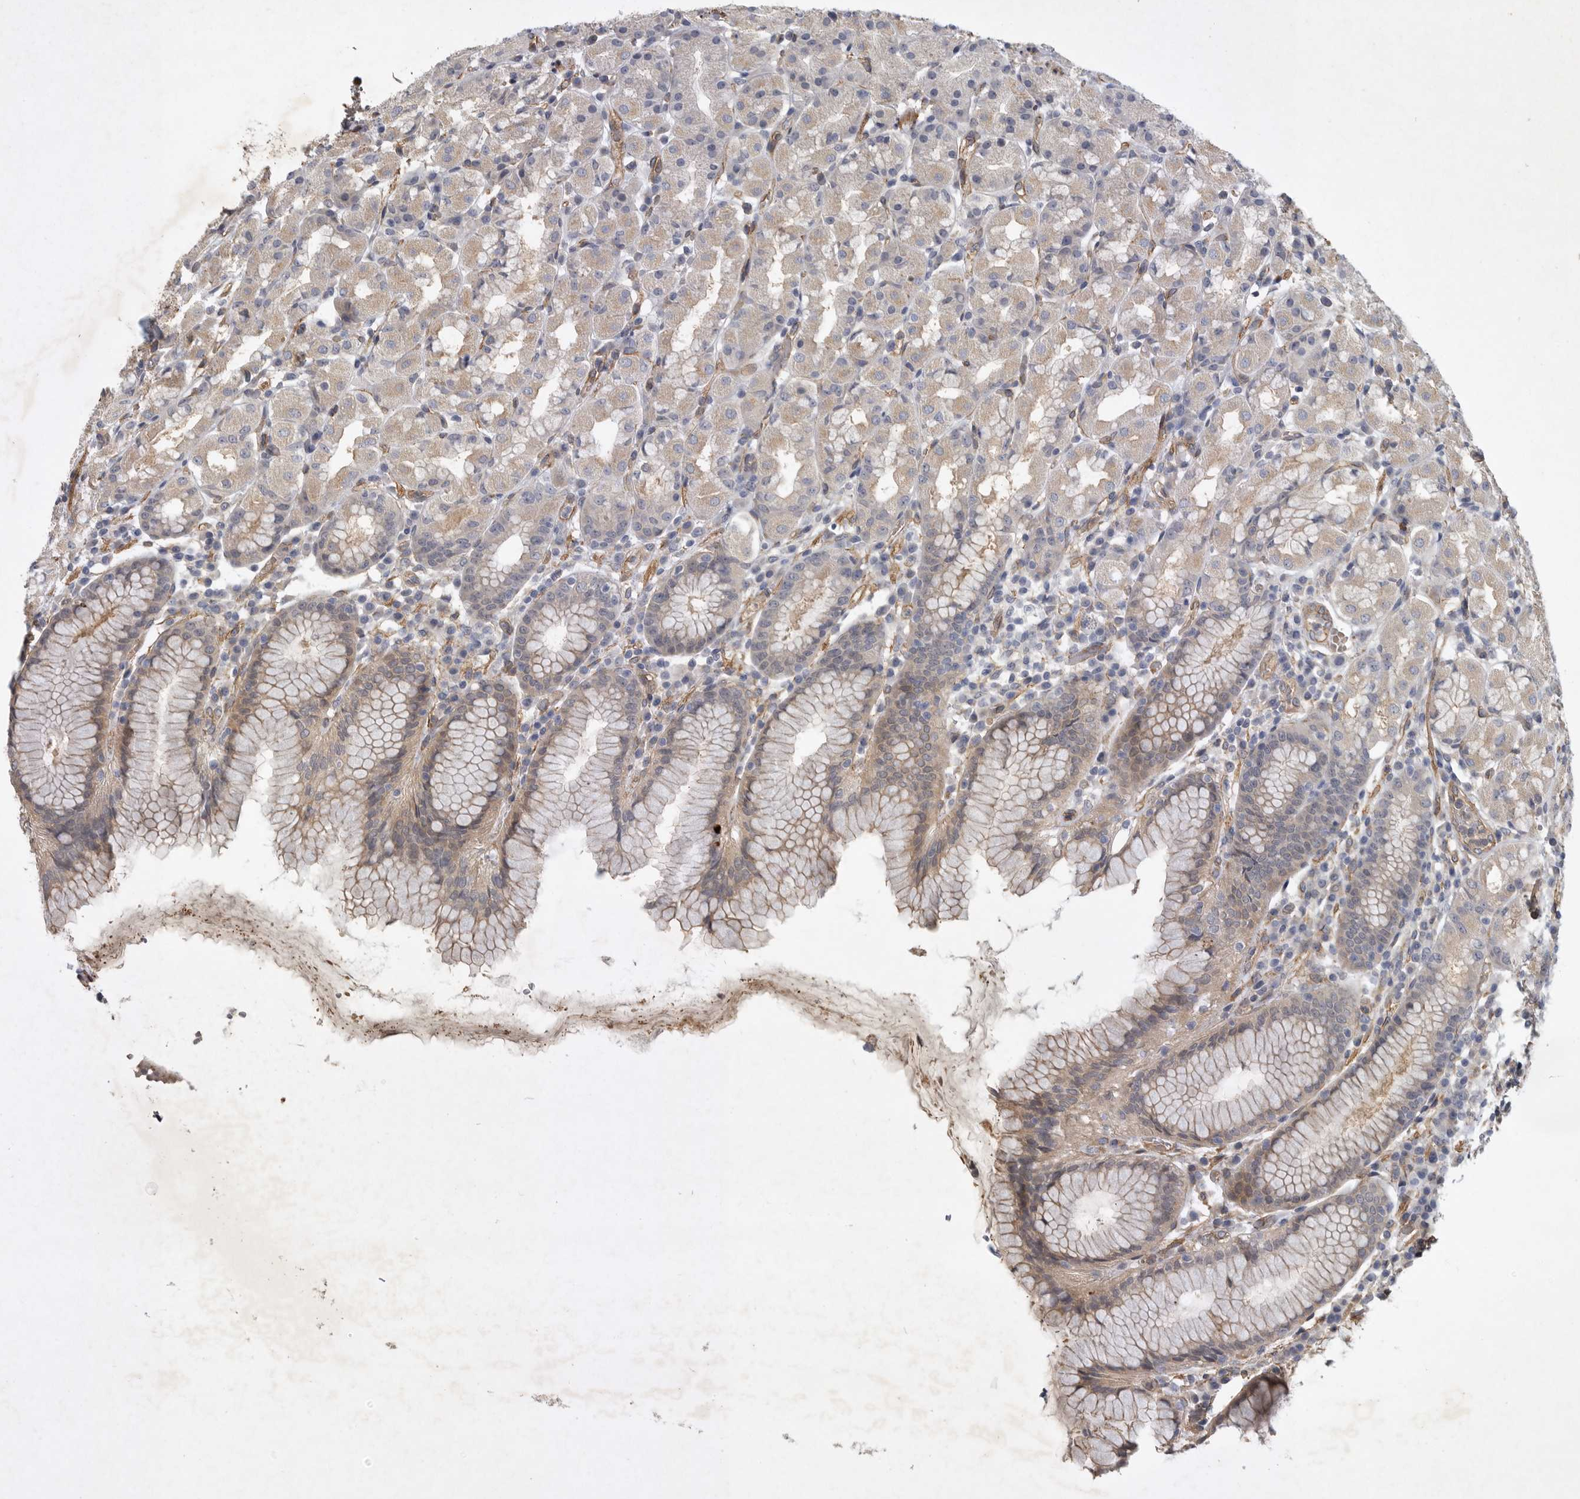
{"staining": {"intensity": "weak", "quantity": "25%-75%", "location": "cytoplasmic/membranous"}, "tissue": "stomach", "cell_type": "Glandular cells", "image_type": "normal", "snomed": [{"axis": "morphology", "description": "Normal tissue, NOS"}, {"axis": "topography", "description": "Stomach, lower"}], "caption": "Benign stomach was stained to show a protein in brown. There is low levels of weak cytoplasmic/membranous positivity in approximately 25%-75% of glandular cells. (DAB IHC with brightfield microscopy, high magnification).", "gene": "ANKFY1", "patient": {"sex": "female", "age": 56}}